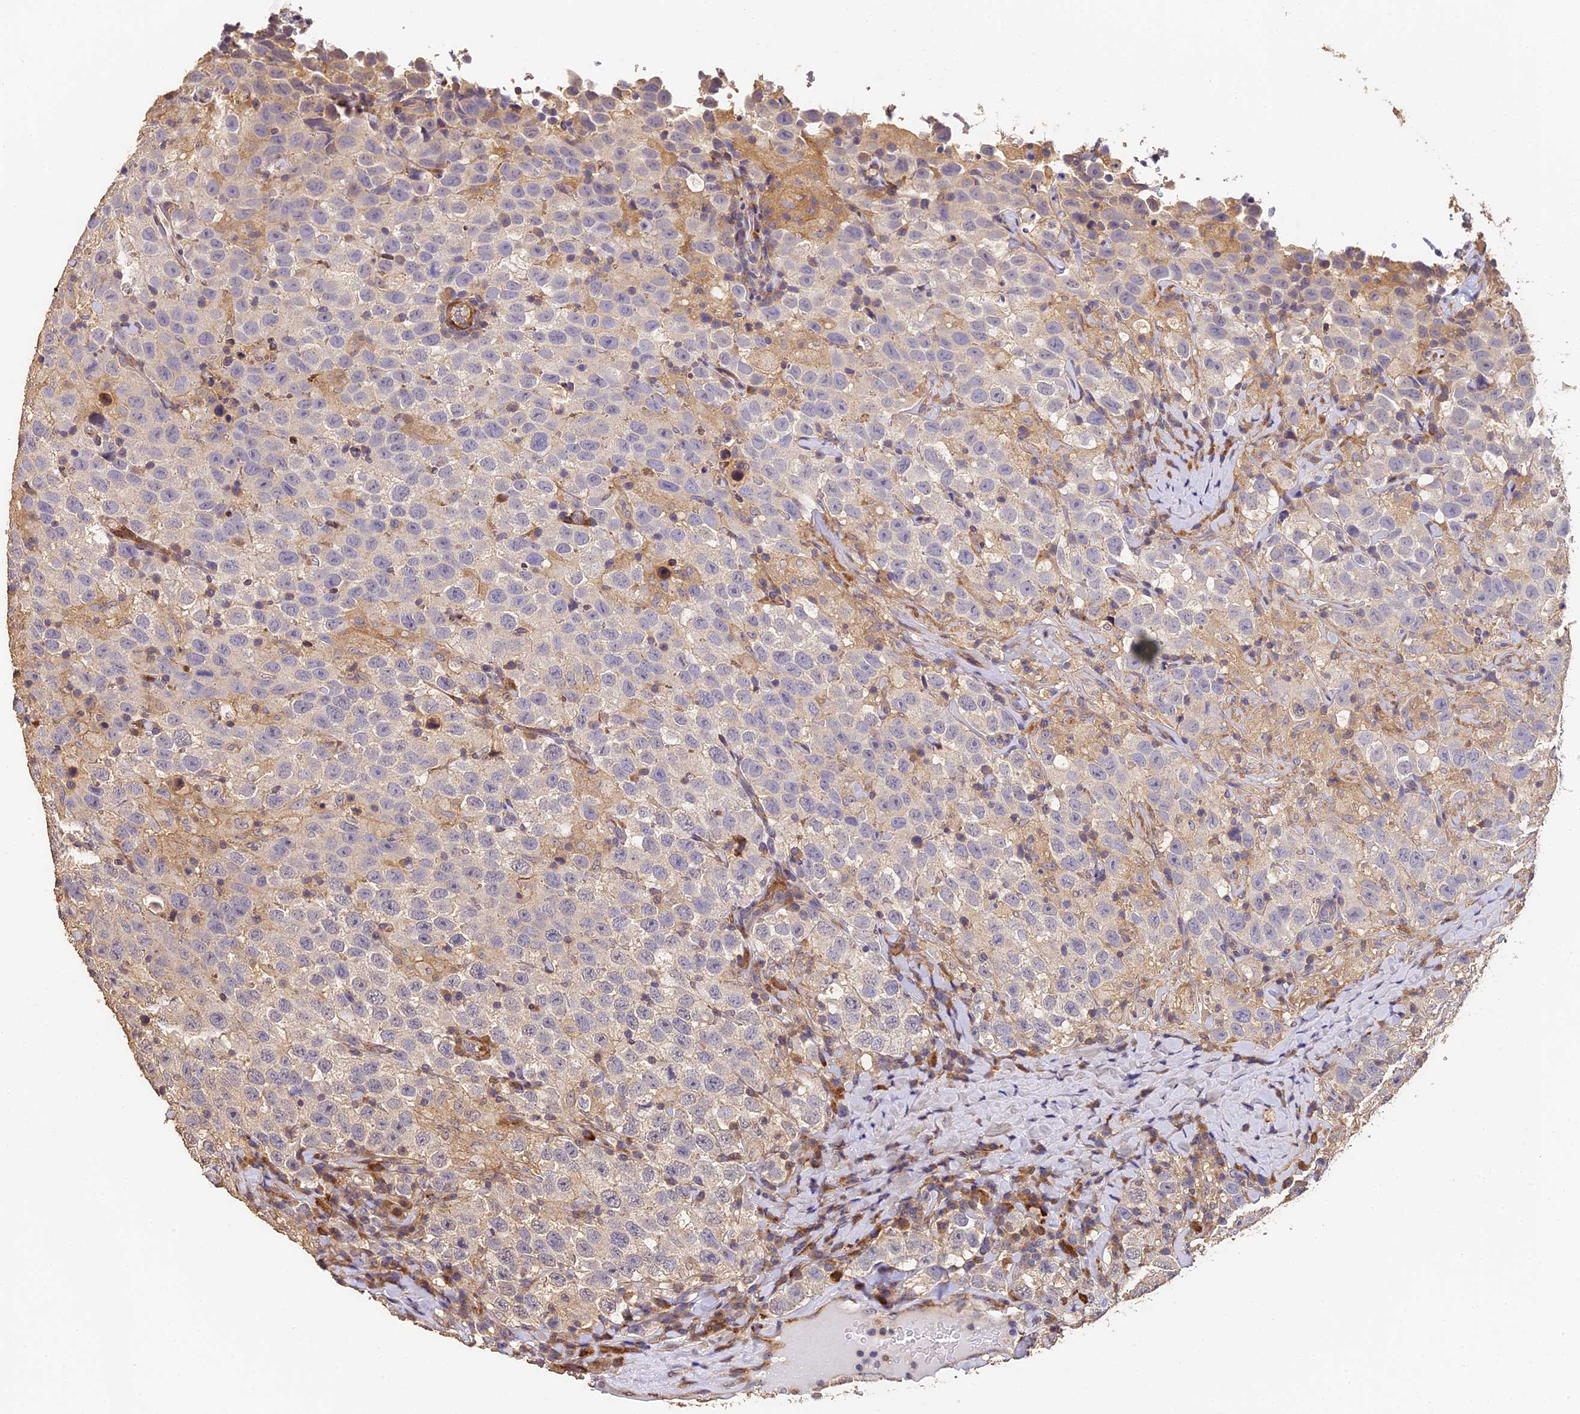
{"staining": {"intensity": "negative", "quantity": "none", "location": "none"}, "tissue": "testis cancer", "cell_type": "Tumor cells", "image_type": "cancer", "snomed": [{"axis": "morphology", "description": "Seminoma, NOS"}, {"axis": "topography", "description": "Testis"}], "caption": "Immunohistochemistry (IHC) of testis cancer demonstrates no staining in tumor cells.", "gene": "SLC11A1", "patient": {"sex": "male", "age": 41}}